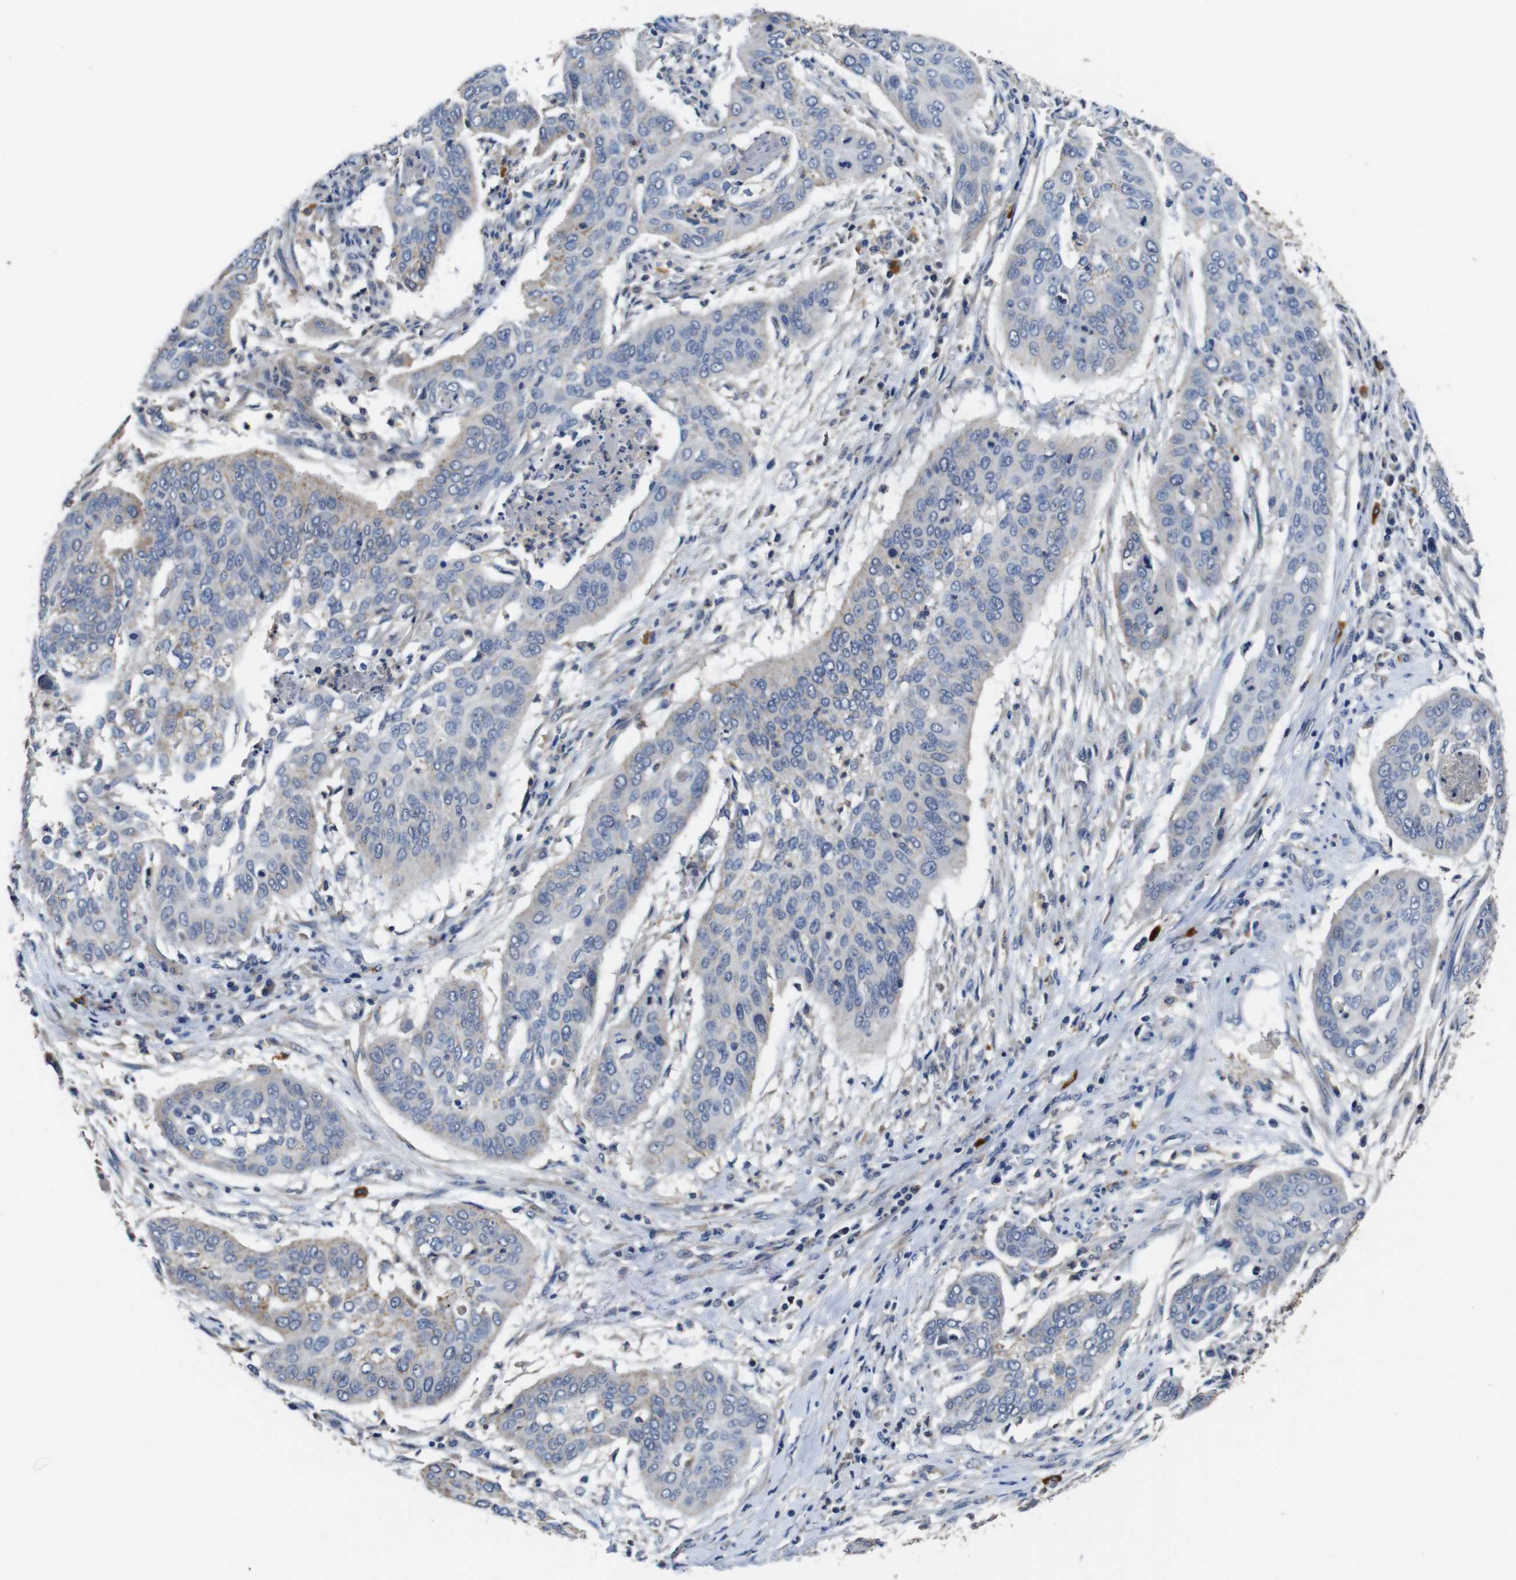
{"staining": {"intensity": "weak", "quantity": "25%-75%", "location": "cytoplasmic/membranous"}, "tissue": "cervical cancer", "cell_type": "Tumor cells", "image_type": "cancer", "snomed": [{"axis": "morphology", "description": "Squamous cell carcinoma, NOS"}, {"axis": "topography", "description": "Cervix"}], "caption": "Cervical cancer (squamous cell carcinoma) stained with a brown dye demonstrates weak cytoplasmic/membranous positive staining in about 25%-75% of tumor cells.", "gene": "GLIPR1", "patient": {"sex": "female", "age": 39}}